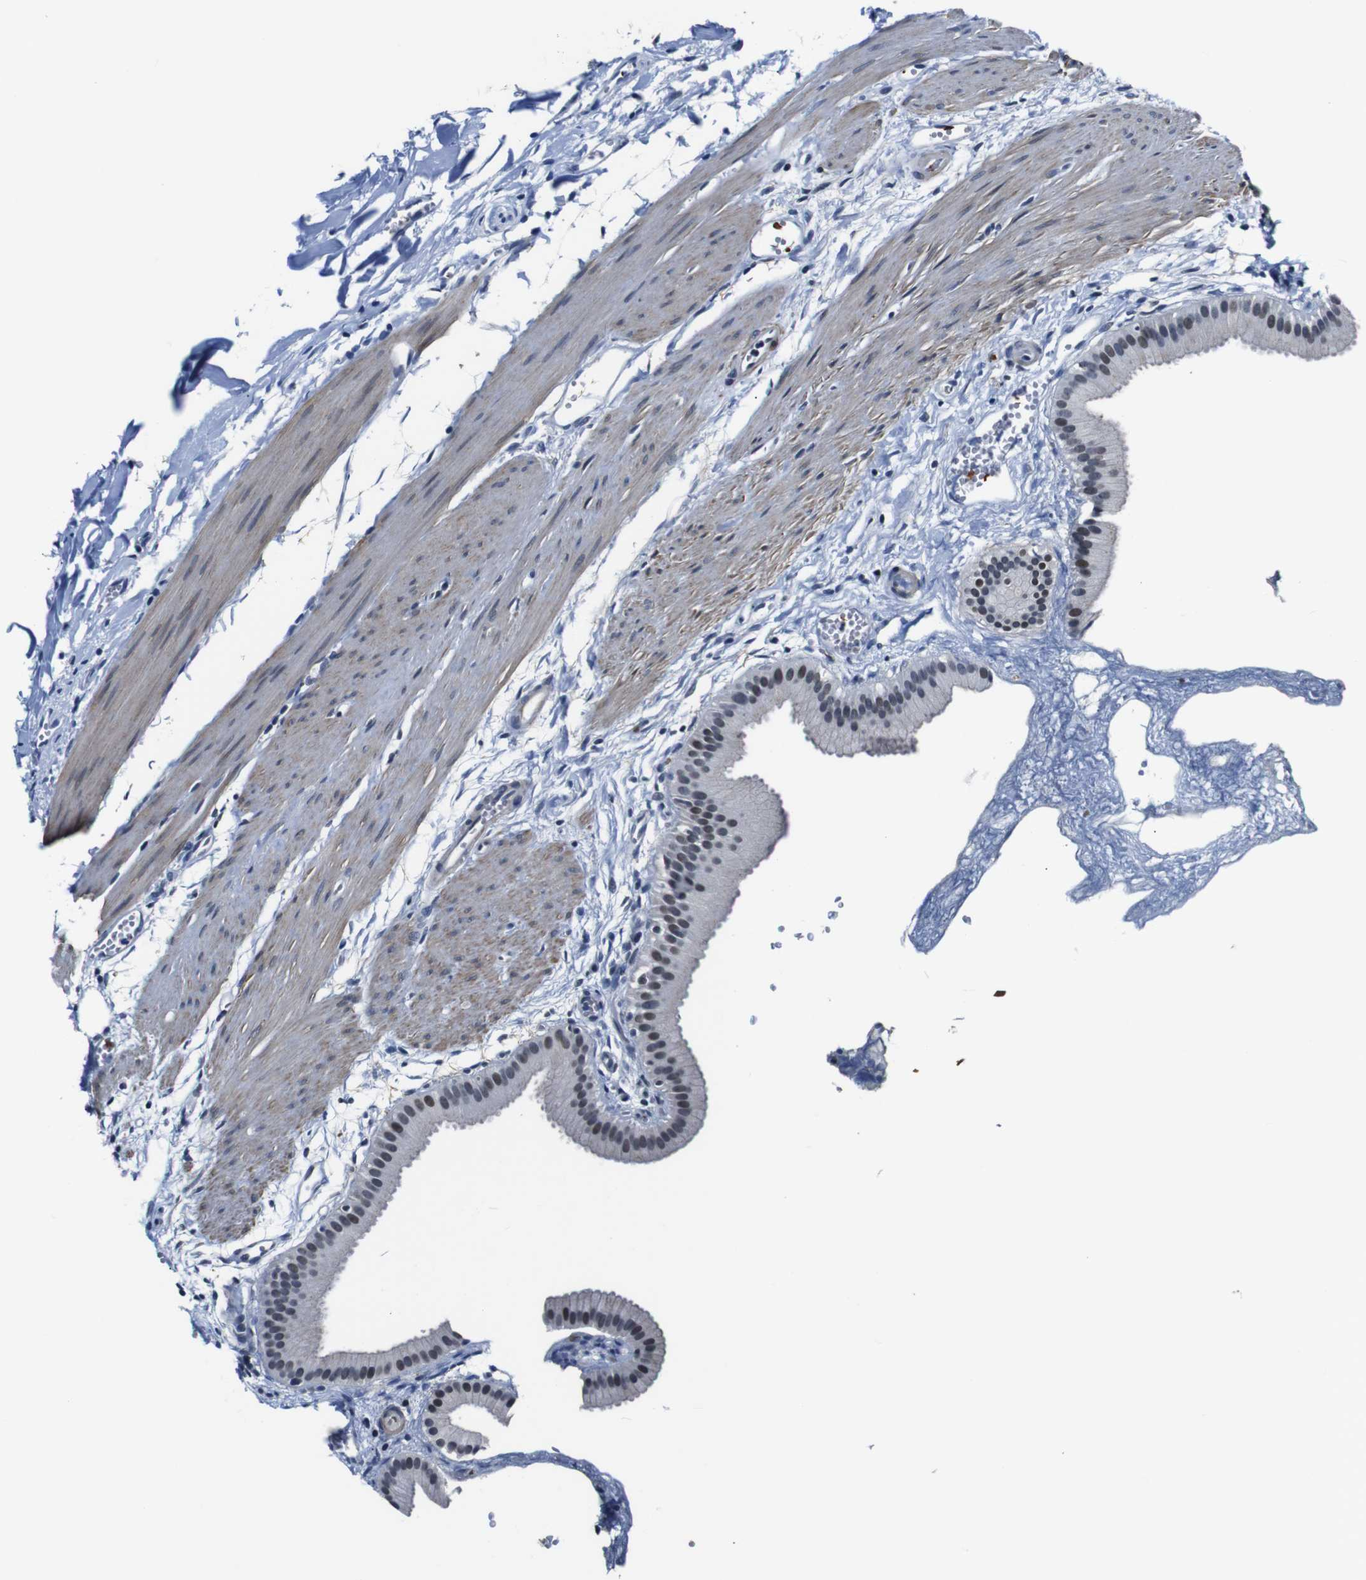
{"staining": {"intensity": "moderate", "quantity": "25%-75%", "location": "nuclear"}, "tissue": "gallbladder", "cell_type": "Glandular cells", "image_type": "normal", "snomed": [{"axis": "morphology", "description": "Normal tissue, NOS"}, {"axis": "topography", "description": "Gallbladder"}], "caption": "Glandular cells demonstrate medium levels of moderate nuclear staining in approximately 25%-75% of cells in benign gallbladder. (brown staining indicates protein expression, while blue staining denotes nuclei).", "gene": "ILDR2", "patient": {"sex": "female", "age": 64}}